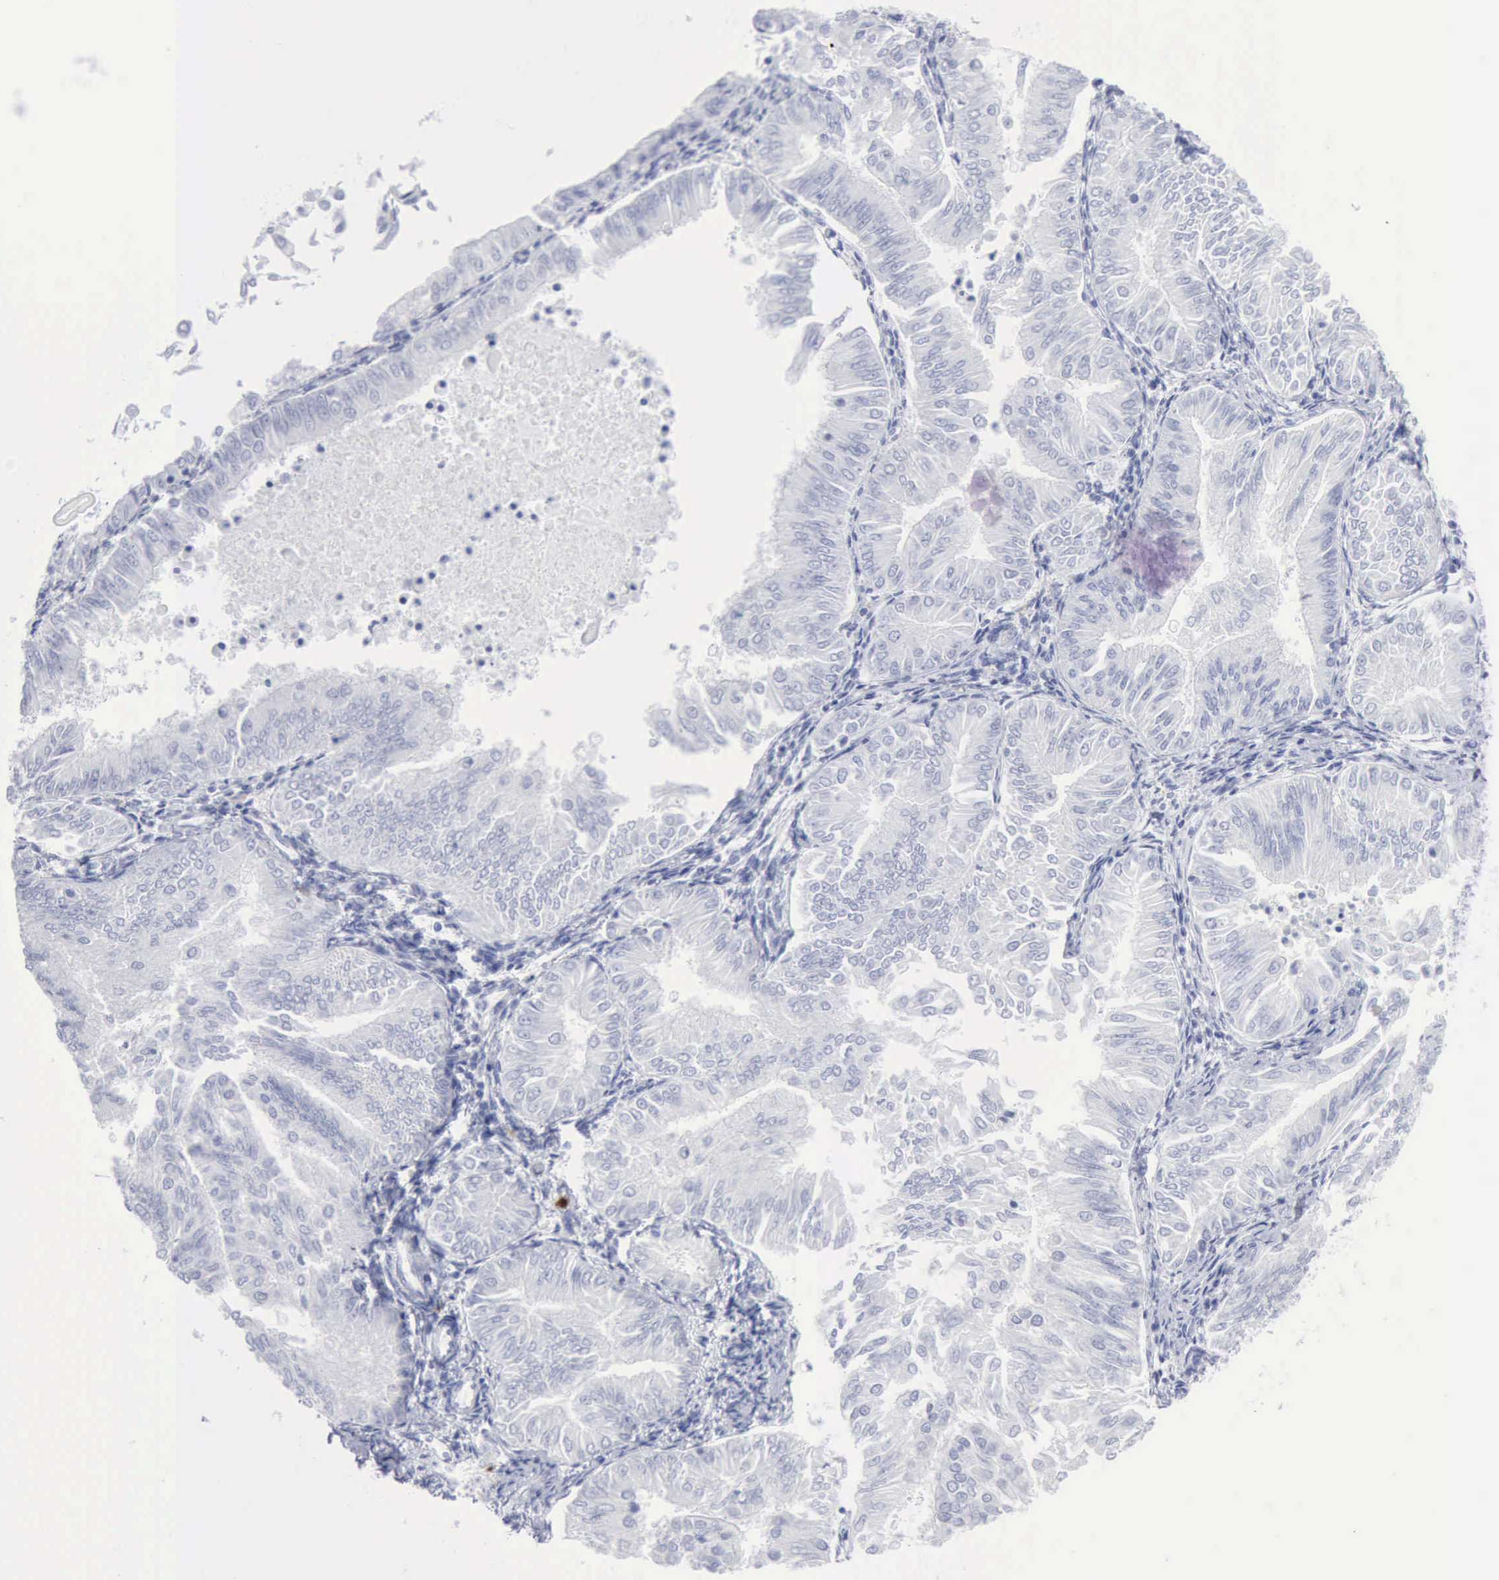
{"staining": {"intensity": "negative", "quantity": "none", "location": "none"}, "tissue": "endometrial cancer", "cell_type": "Tumor cells", "image_type": "cancer", "snomed": [{"axis": "morphology", "description": "Adenocarcinoma, NOS"}, {"axis": "topography", "description": "Endometrium"}], "caption": "This is an immunohistochemistry (IHC) micrograph of human endometrial cancer (adenocarcinoma). There is no positivity in tumor cells.", "gene": "CMA1", "patient": {"sex": "female", "age": 53}}